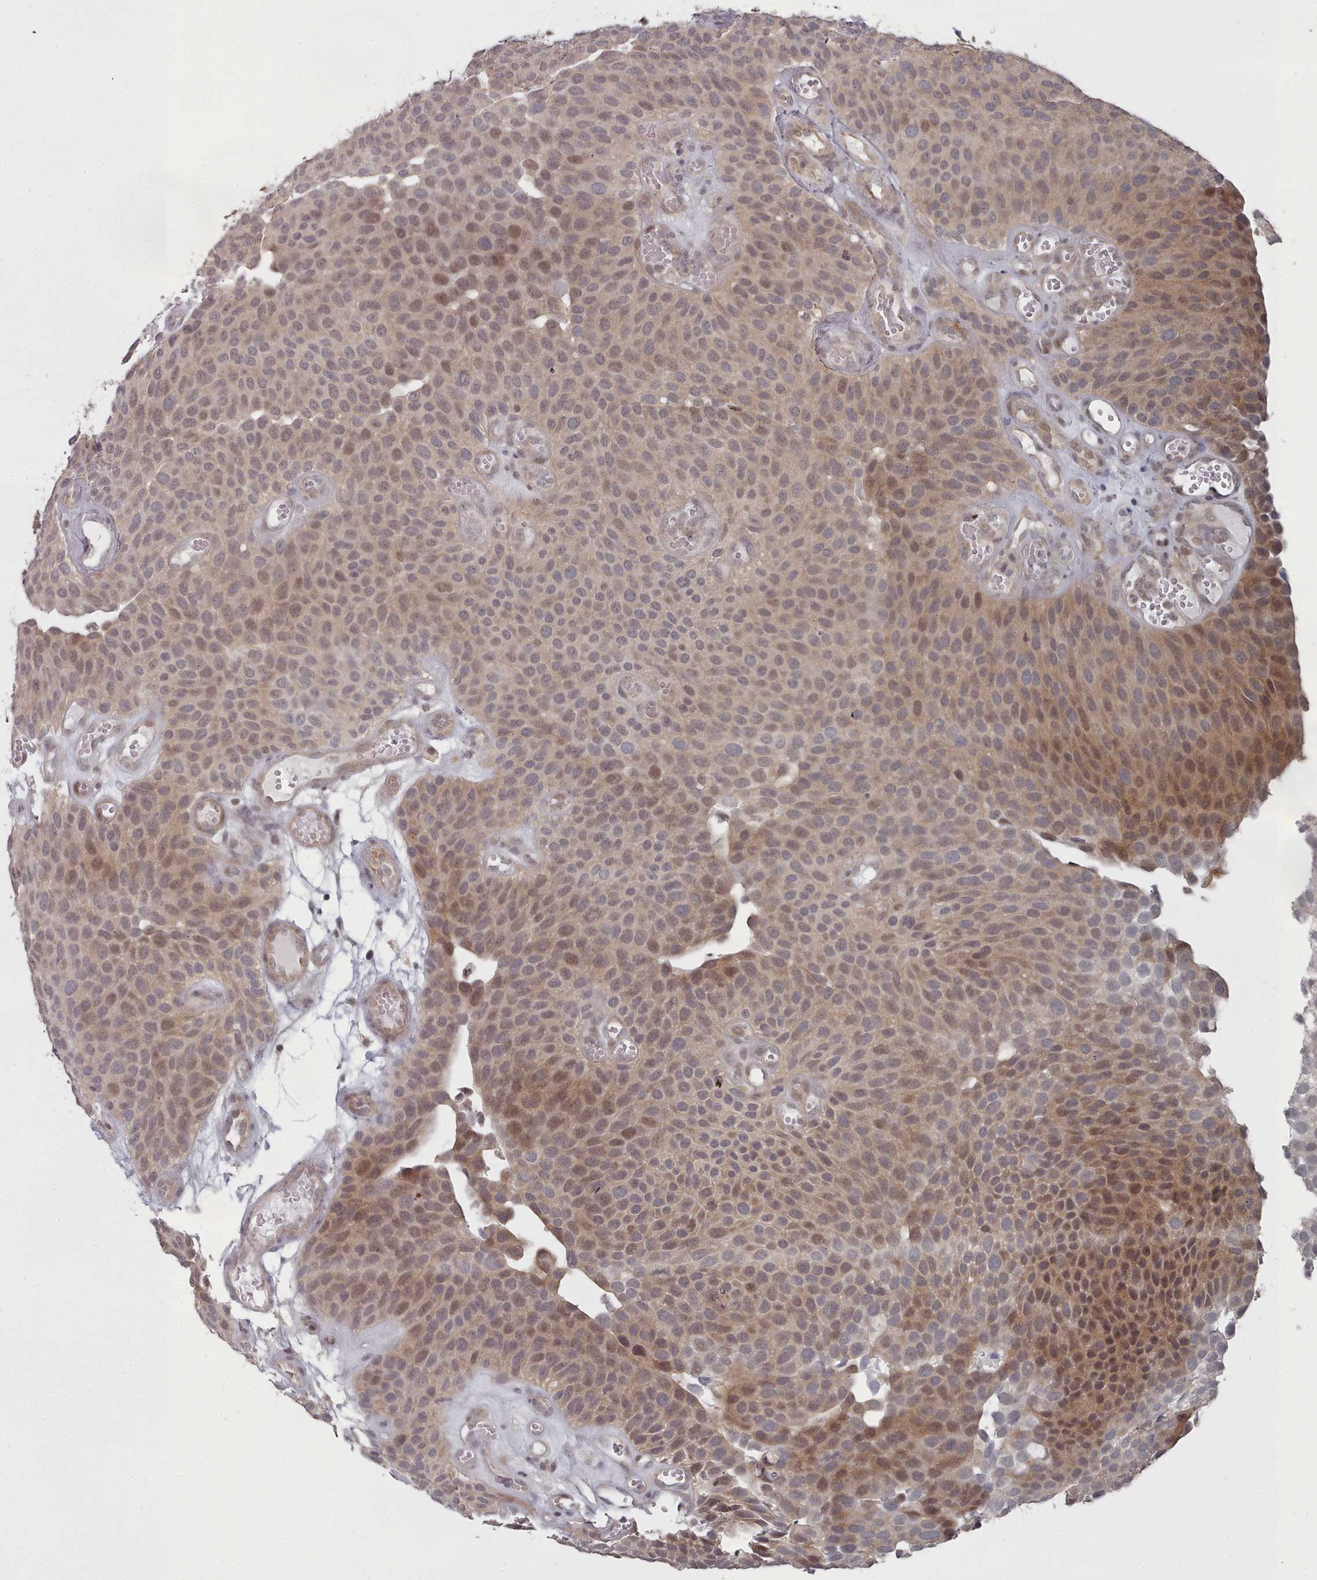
{"staining": {"intensity": "moderate", "quantity": ">75%", "location": "cytoplasmic/membranous,nuclear"}, "tissue": "urothelial cancer", "cell_type": "Tumor cells", "image_type": "cancer", "snomed": [{"axis": "morphology", "description": "Urothelial carcinoma, Low grade"}, {"axis": "topography", "description": "Urinary bladder"}], "caption": "An image of urothelial carcinoma (low-grade) stained for a protein shows moderate cytoplasmic/membranous and nuclear brown staining in tumor cells.", "gene": "HYAL3", "patient": {"sex": "male", "age": 89}}